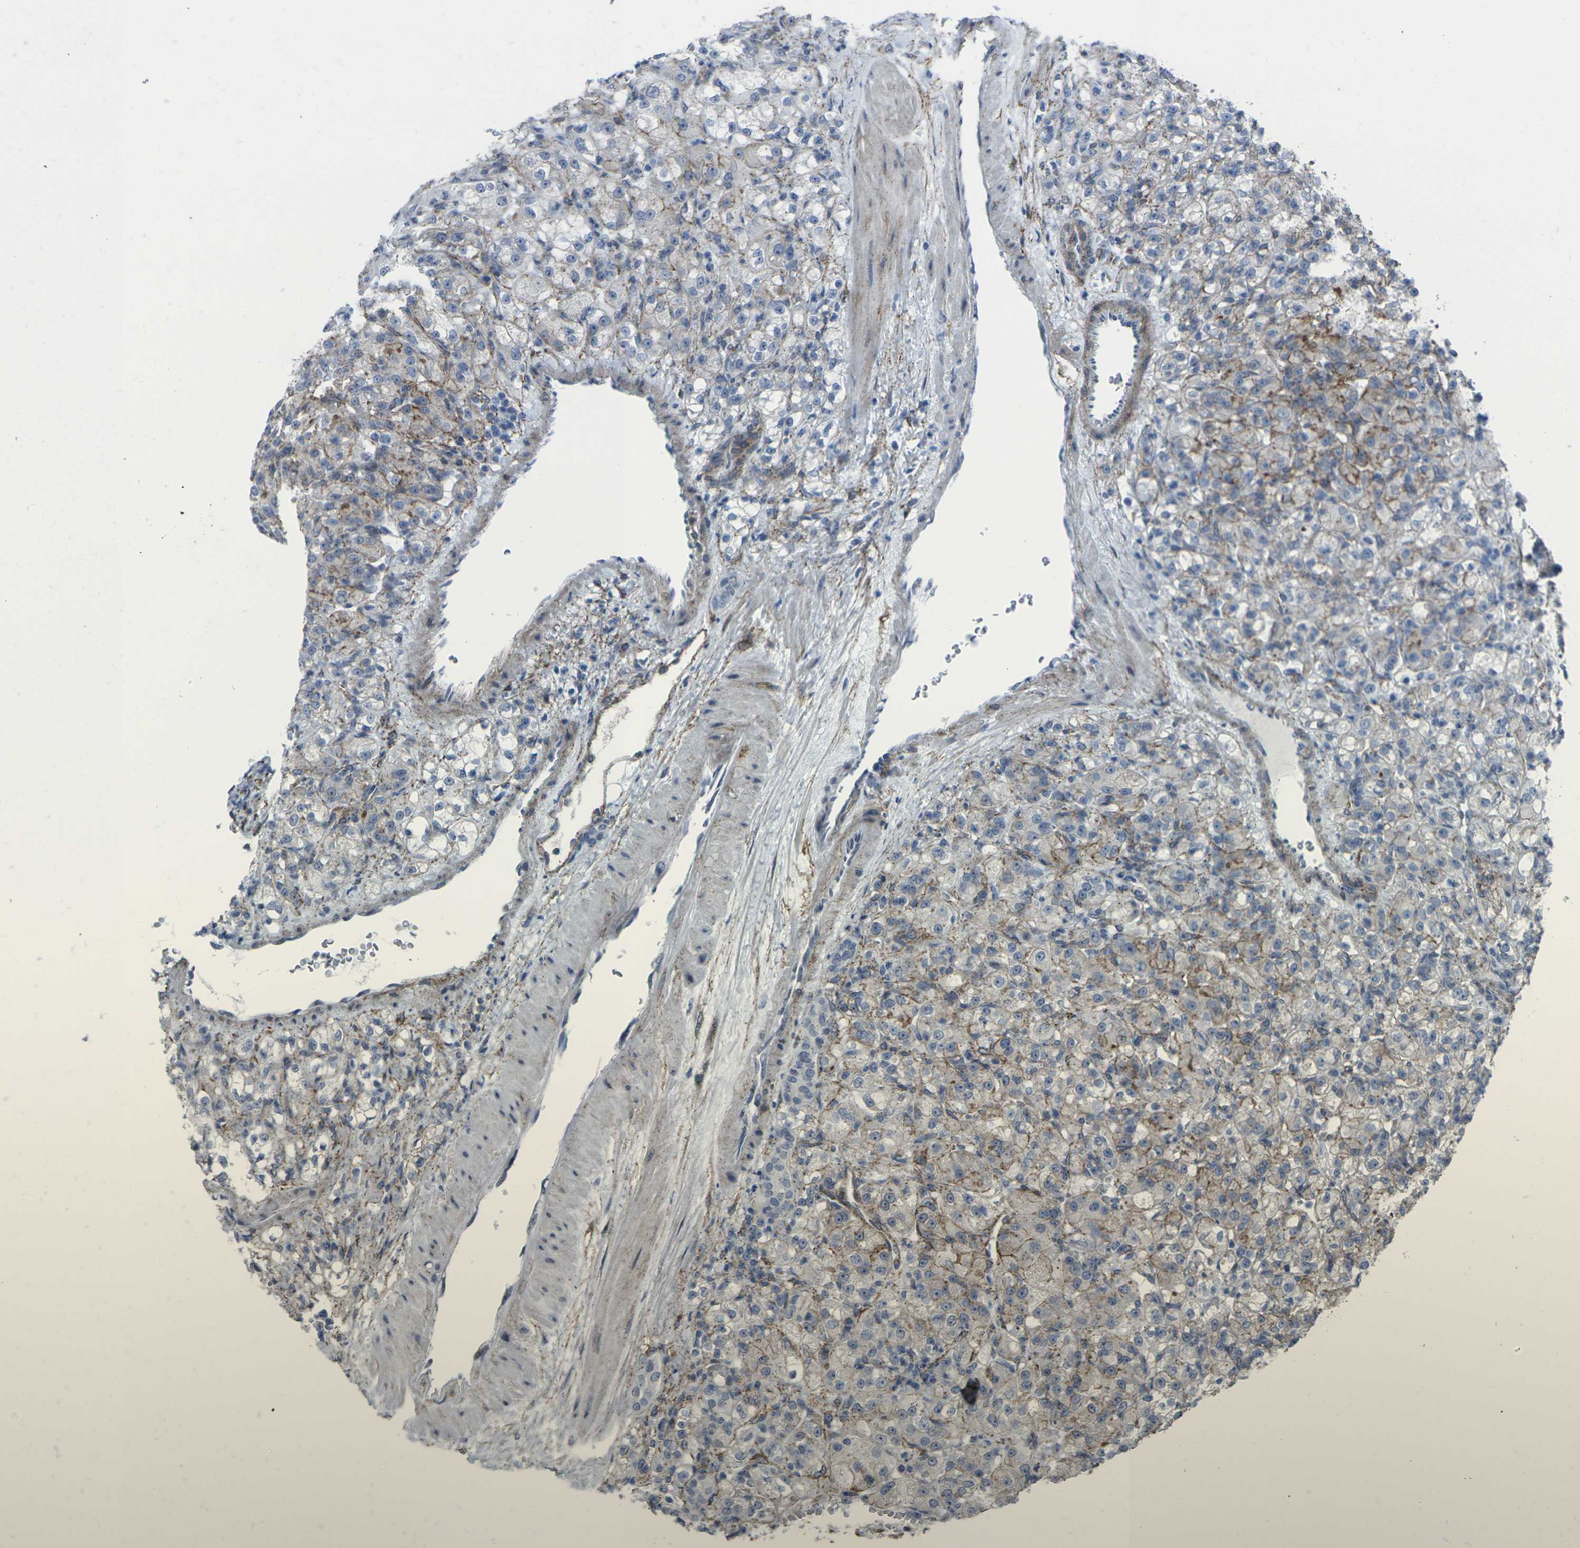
{"staining": {"intensity": "weak", "quantity": "25%-75%", "location": "cytoplasmic/membranous"}, "tissue": "renal cancer", "cell_type": "Tumor cells", "image_type": "cancer", "snomed": [{"axis": "morphology", "description": "Adenocarcinoma, NOS"}, {"axis": "topography", "description": "Kidney"}], "caption": "Tumor cells exhibit low levels of weak cytoplasmic/membranous positivity in approximately 25%-75% of cells in human renal cancer (adenocarcinoma). The protein is shown in brown color, while the nuclei are stained blue.", "gene": "CDH11", "patient": {"sex": "male", "age": 61}}